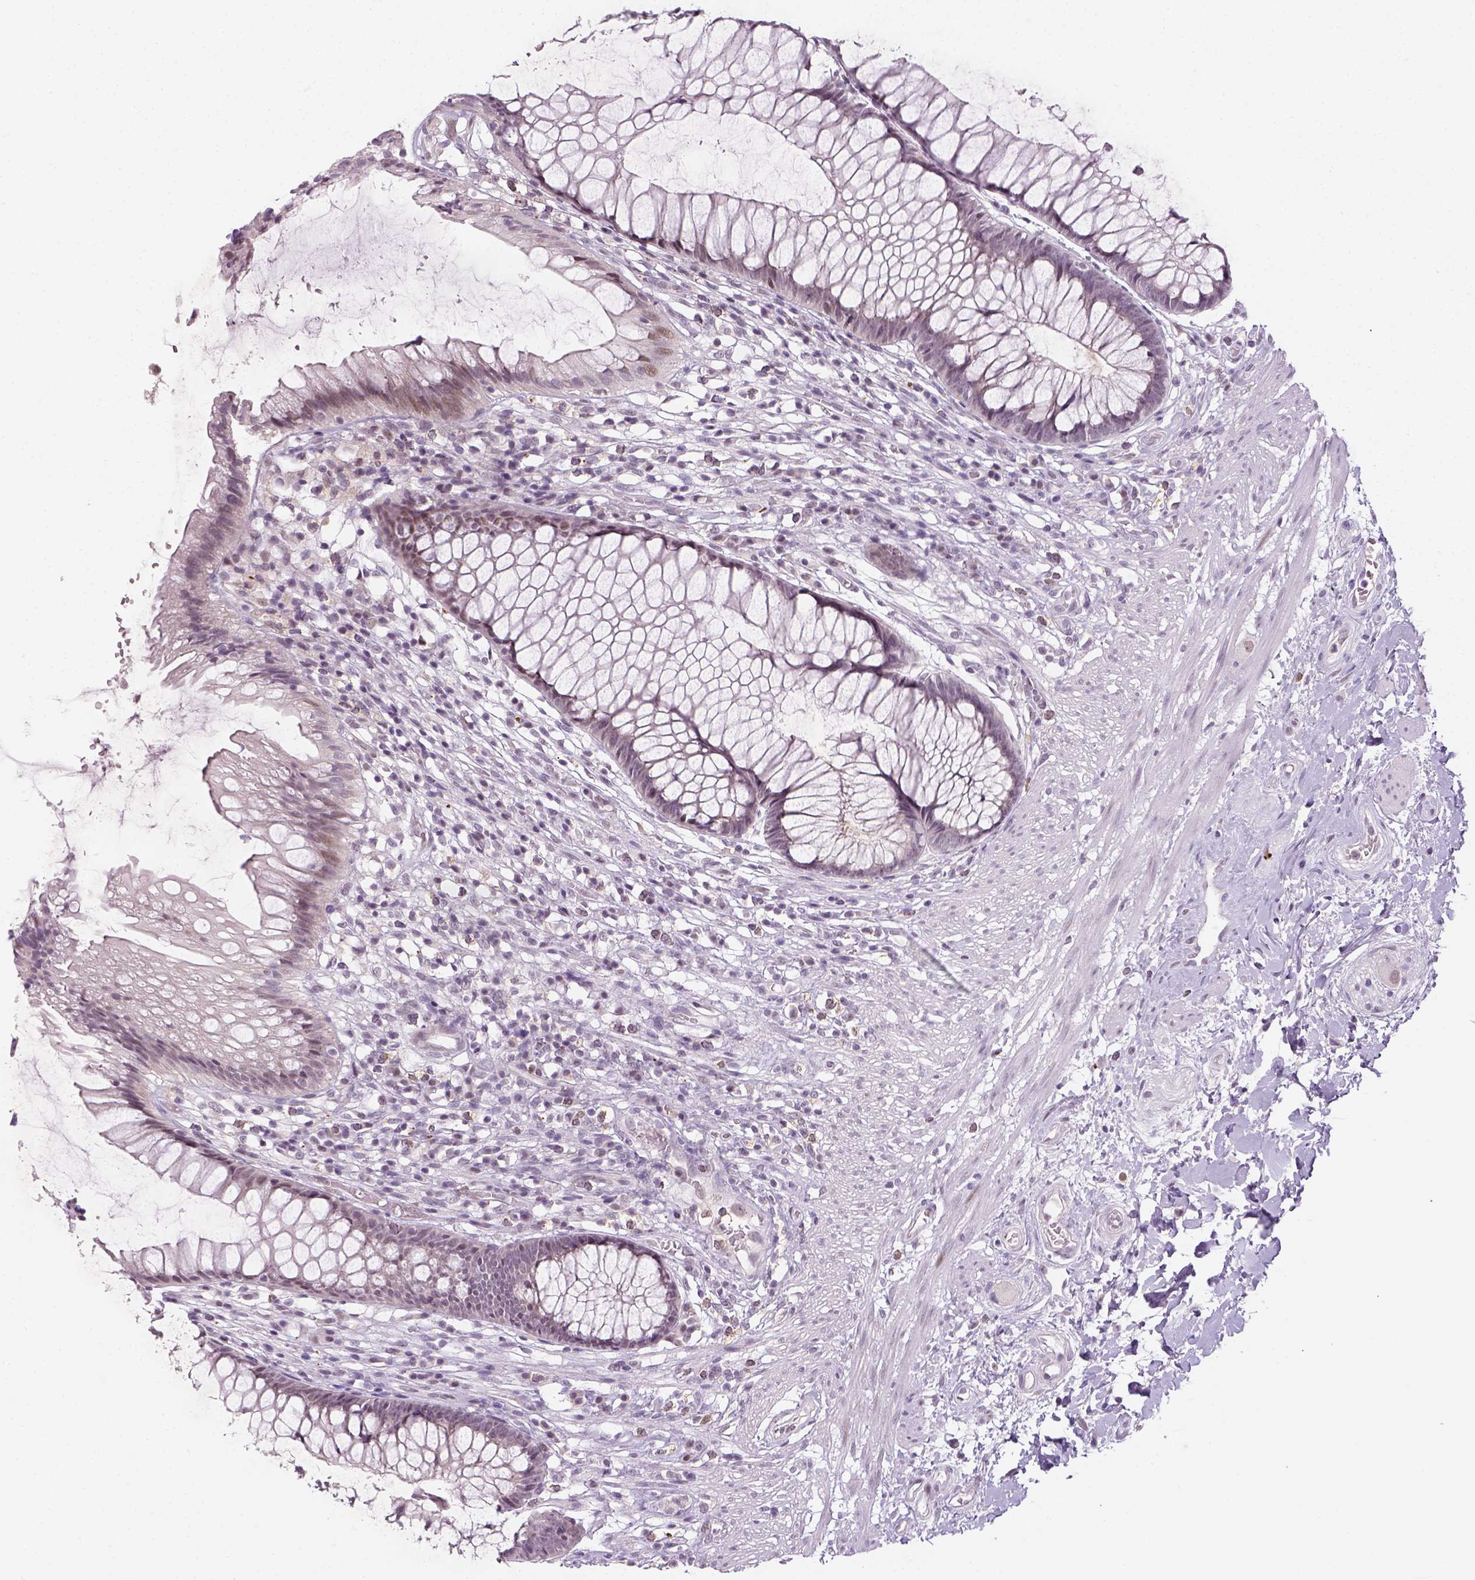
{"staining": {"intensity": "weak", "quantity": "<25%", "location": "nuclear"}, "tissue": "rectum", "cell_type": "Glandular cells", "image_type": "normal", "snomed": [{"axis": "morphology", "description": "Normal tissue, NOS"}, {"axis": "topography", "description": "Smooth muscle"}, {"axis": "topography", "description": "Rectum"}], "caption": "A micrograph of human rectum is negative for staining in glandular cells. (DAB immunohistochemistry (IHC) with hematoxylin counter stain).", "gene": "MAGEB3", "patient": {"sex": "male", "age": 53}}